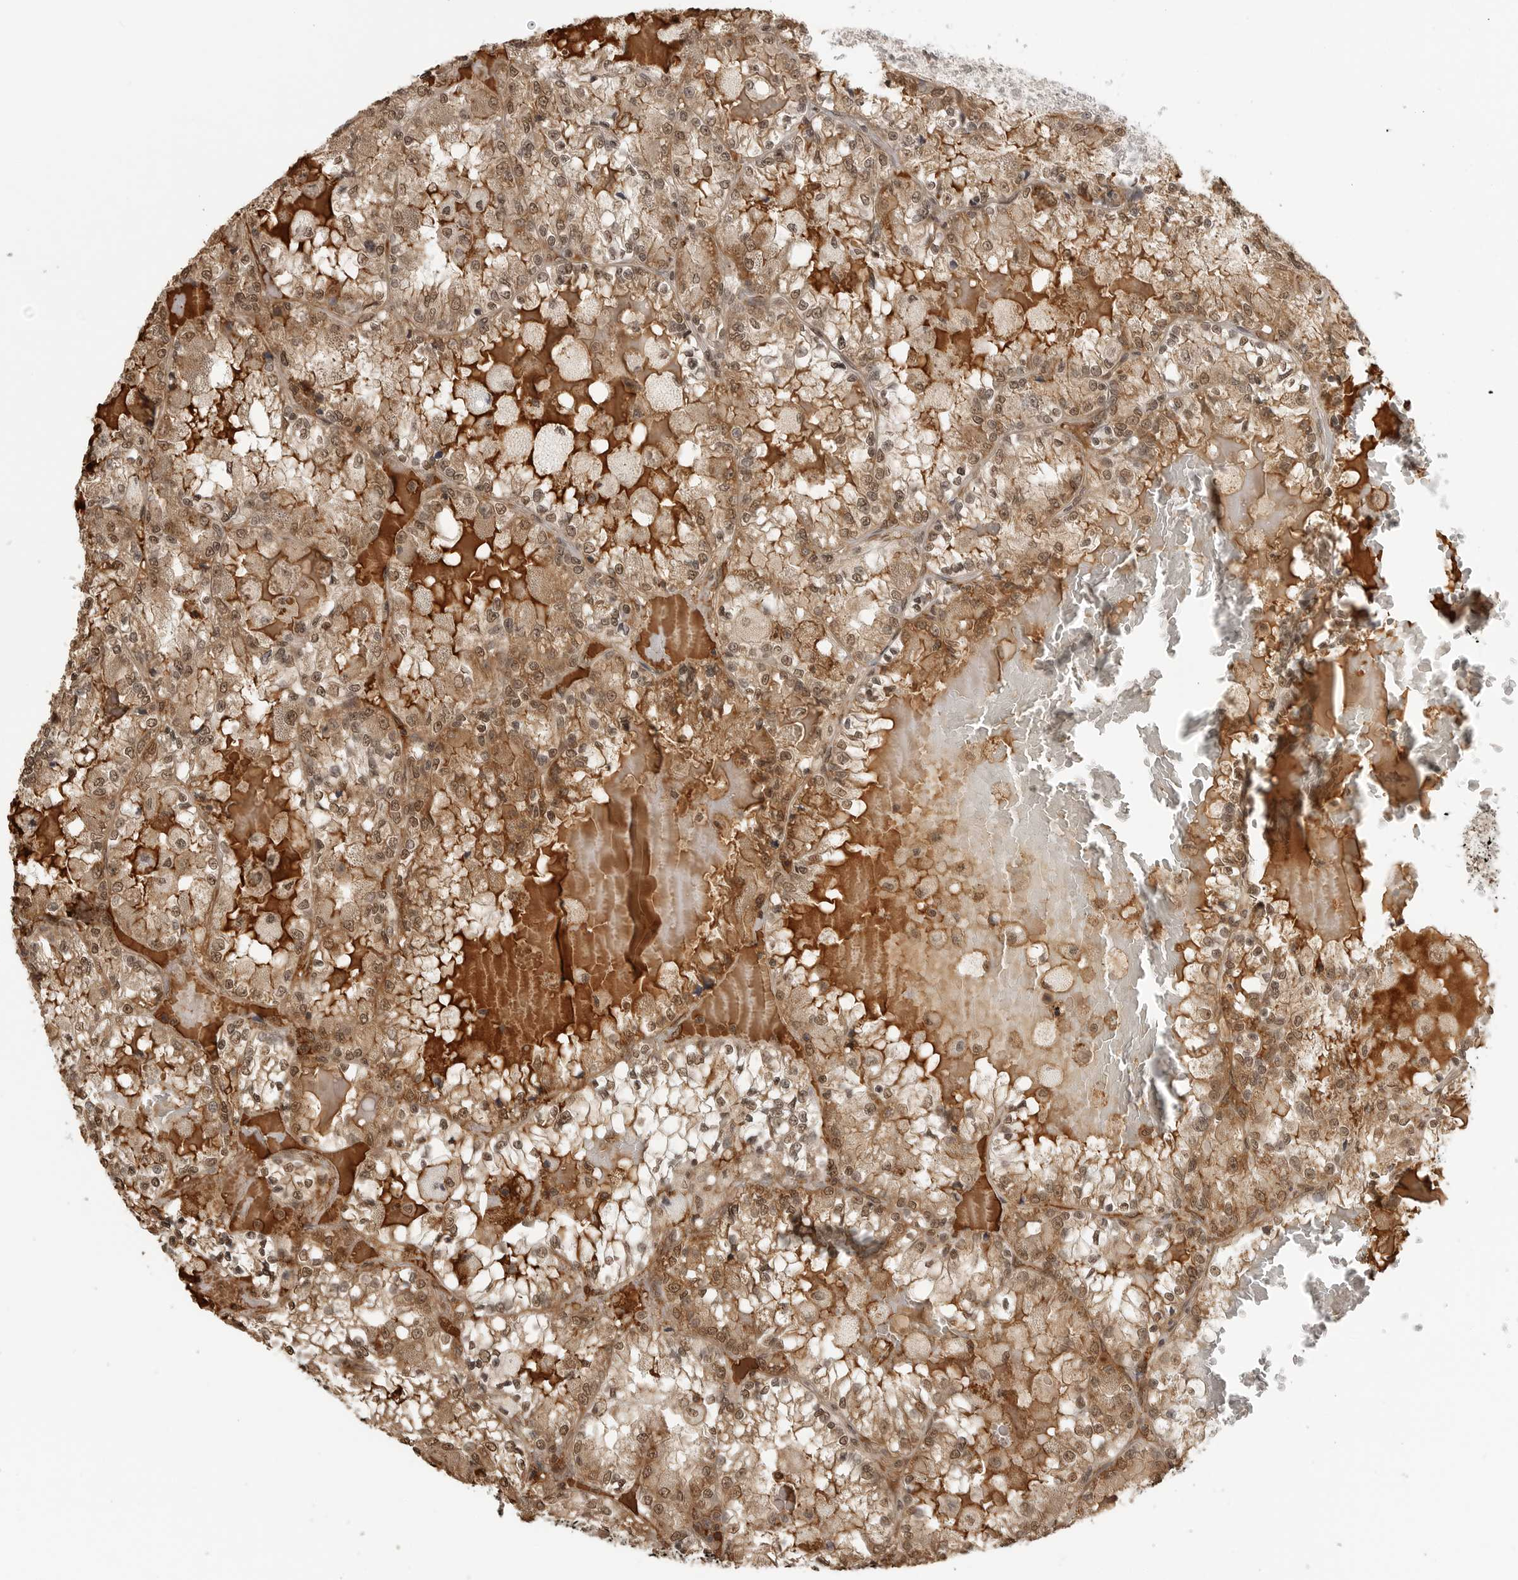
{"staining": {"intensity": "moderate", "quantity": ">75%", "location": "cytoplasmic/membranous,nuclear"}, "tissue": "renal cancer", "cell_type": "Tumor cells", "image_type": "cancer", "snomed": [{"axis": "morphology", "description": "Adenocarcinoma, NOS"}, {"axis": "topography", "description": "Kidney"}], "caption": "This photomicrograph demonstrates immunohistochemistry staining of human adenocarcinoma (renal), with medium moderate cytoplasmic/membranous and nuclear staining in approximately >75% of tumor cells.", "gene": "CLOCK", "patient": {"sex": "female", "age": 56}}